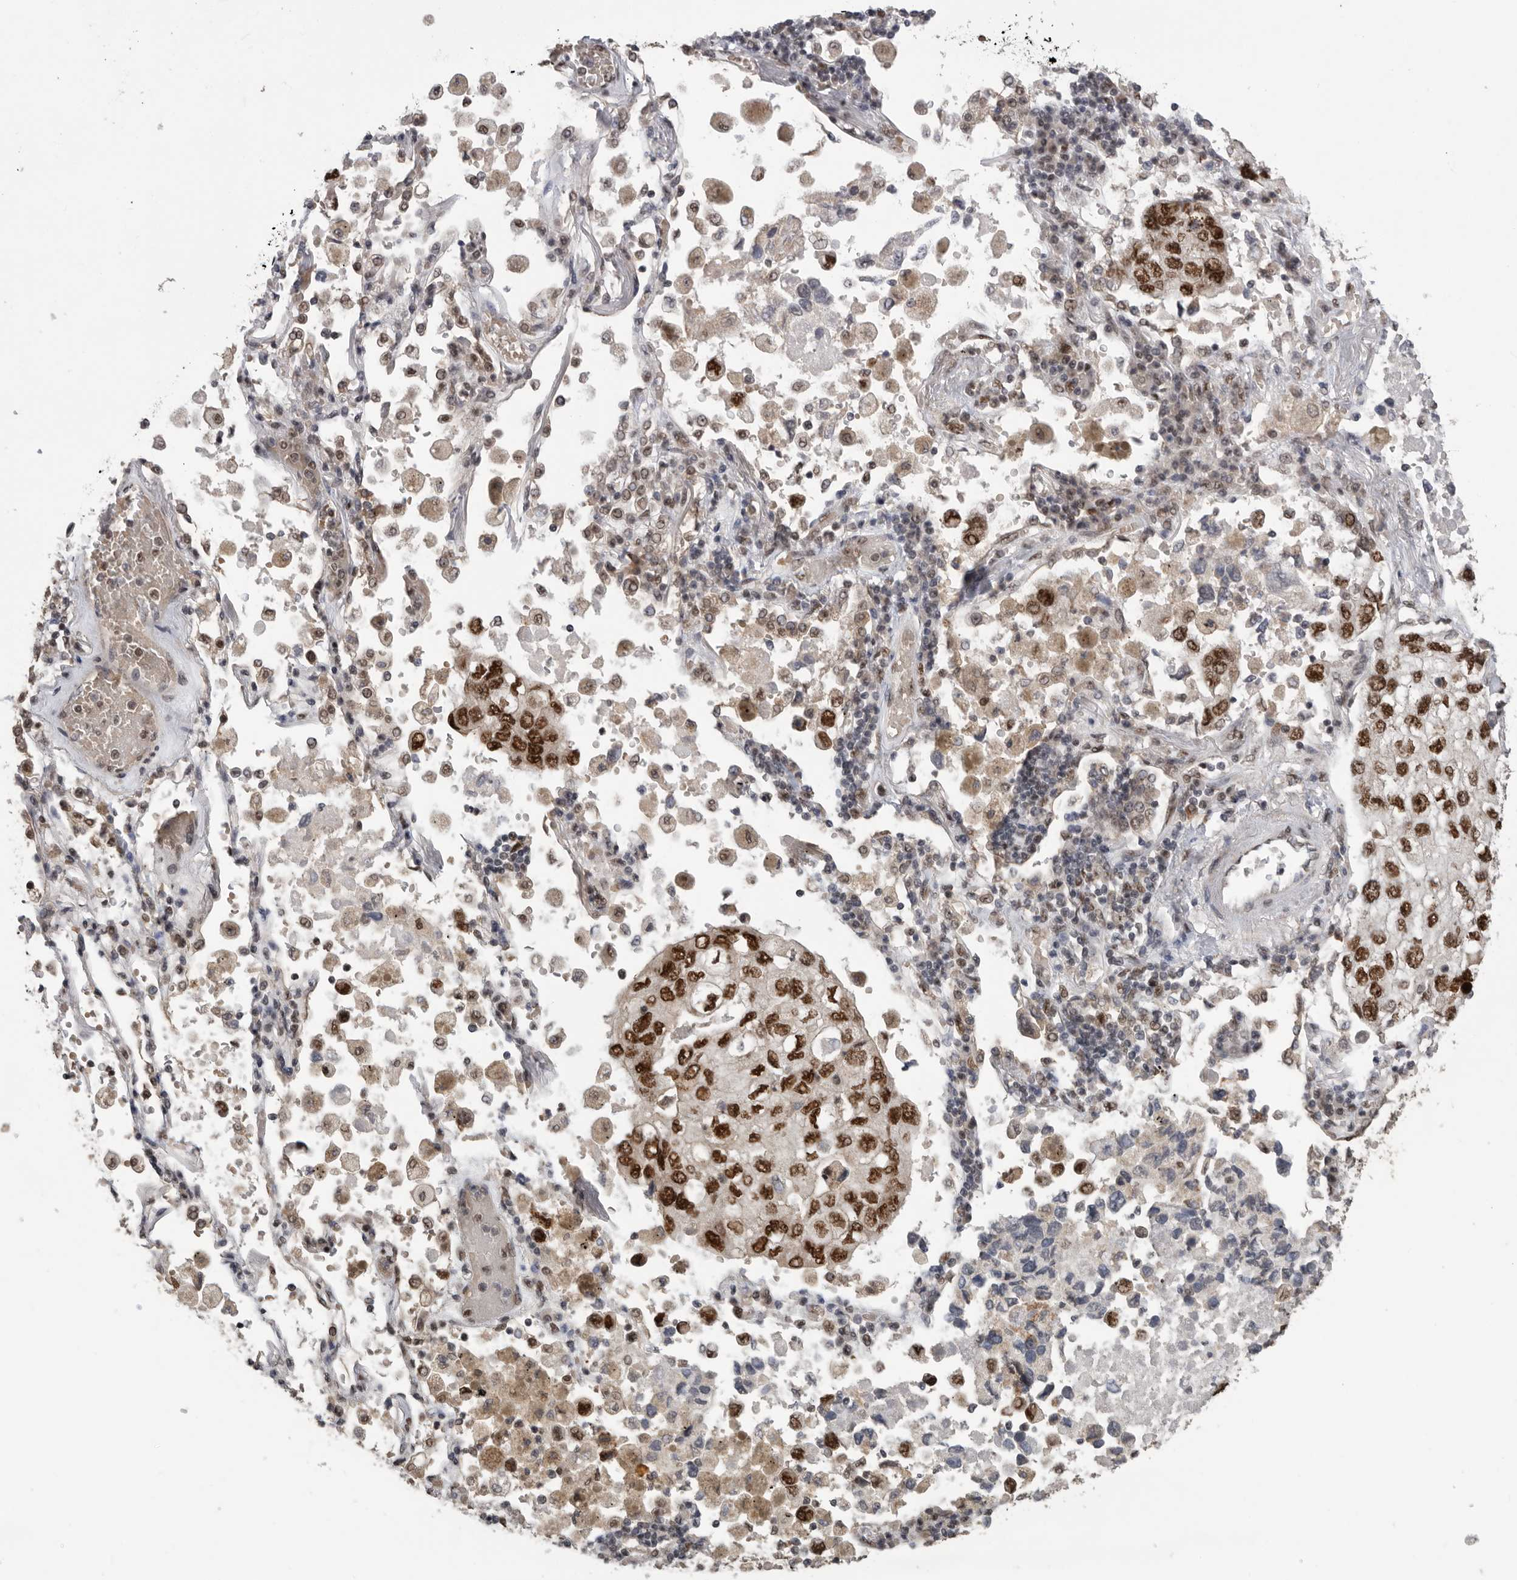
{"staining": {"intensity": "strong", "quantity": ">75%", "location": "nuclear"}, "tissue": "lung cancer", "cell_type": "Tumor cells", "image_type": "cancer", "snomed": [{"axis": "morphology", "description": "Adenocarcinoma, NOS"}, {"axis": "topography", "description": "Lung"}], "caption": "Immunohistochemistry (IHC) micrograph of neoplastic tissue: adenocarcinoma (lung) stained using IHC reveals high levels of strong protein expression localized specifically in the nuclear of tumor cells, appearing as a nuclear brown color.", "gene": "PPP1R10", "patient": {"sex": "male", "age": 63}}